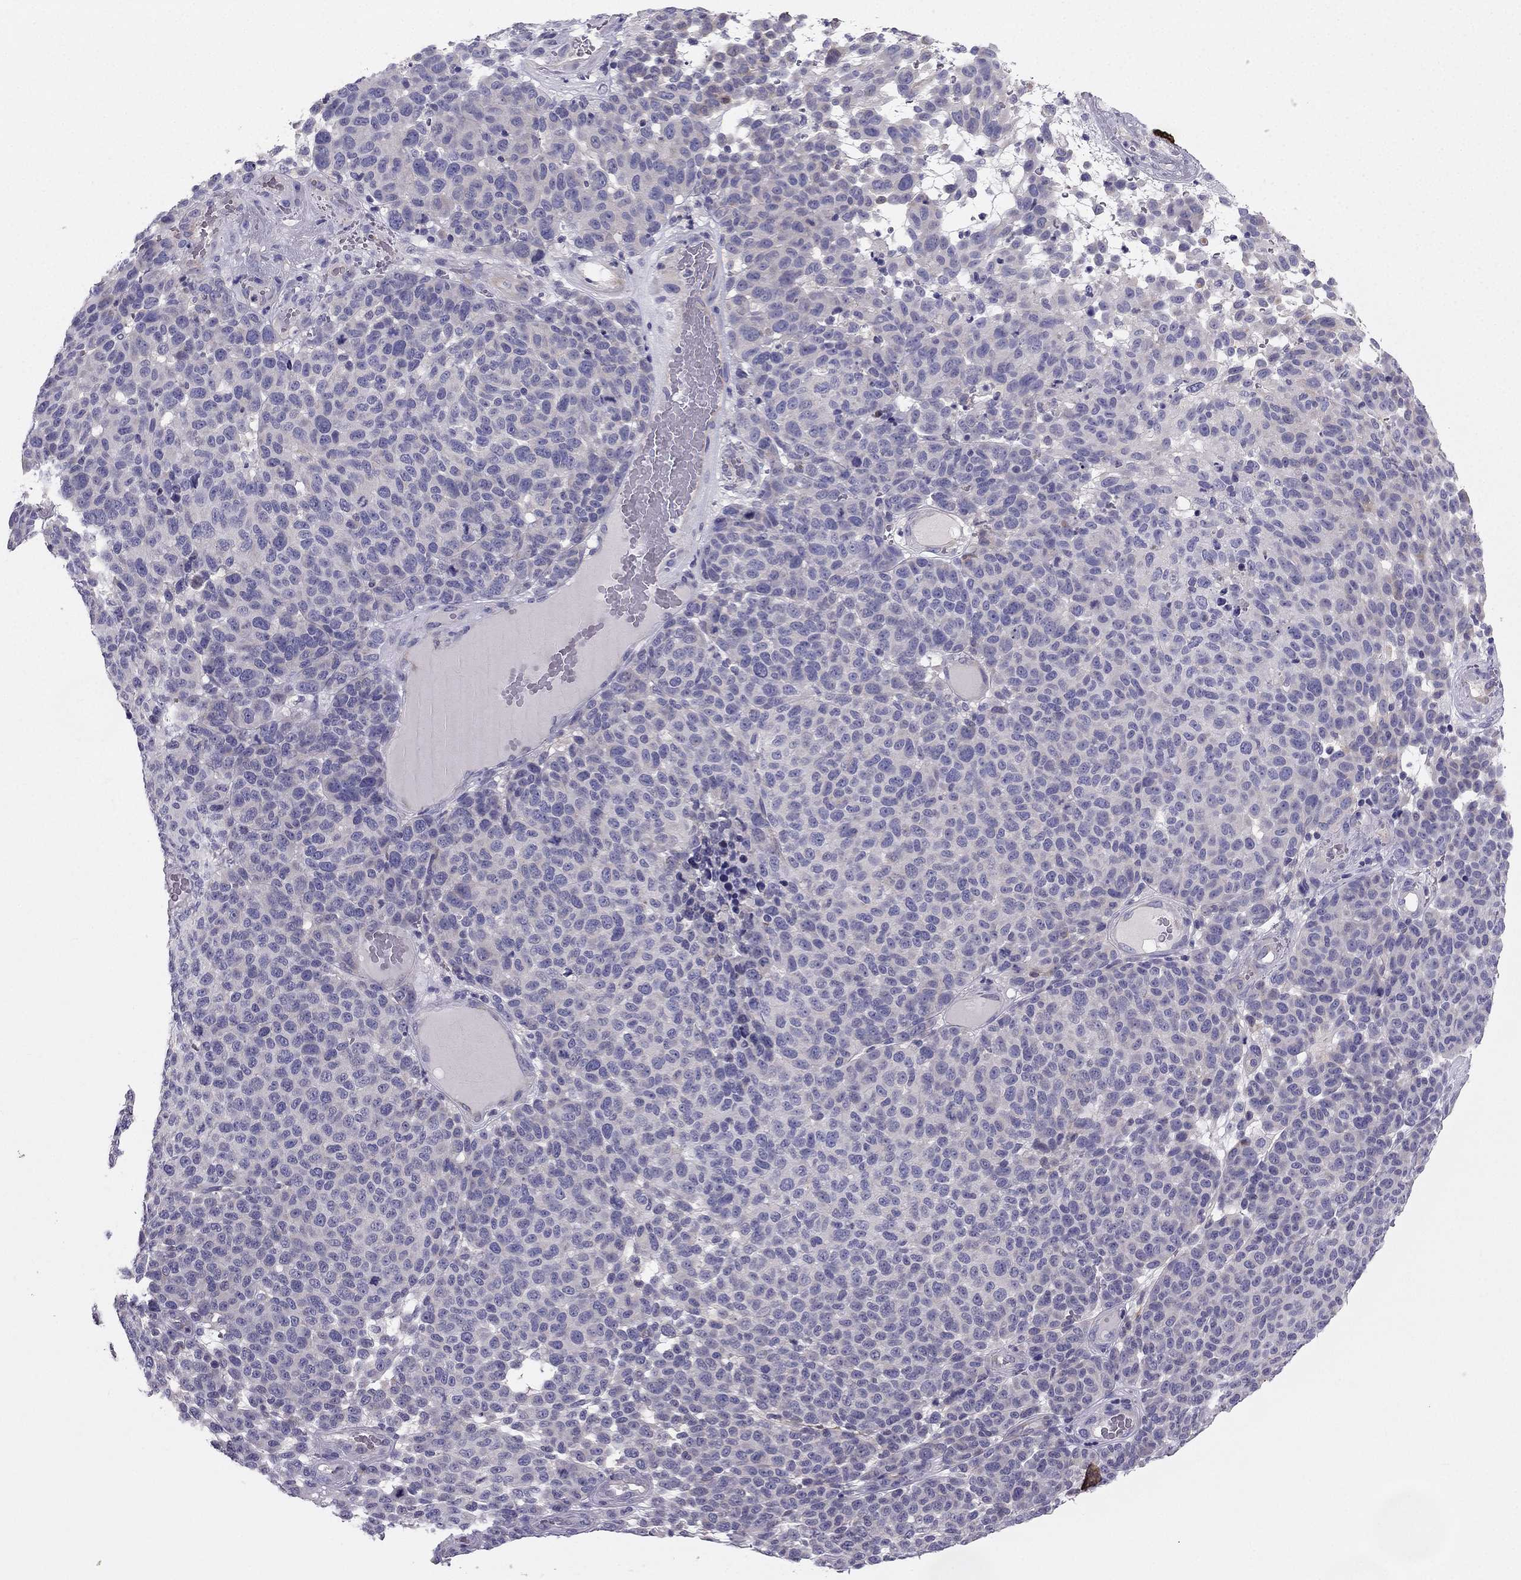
{"staining": {"intensity": "negative", "quantity": "none", "location": "none"}, "tissue": "melanoma", "cell_type": "Tumor cells", "image_type": "cancer", "snomed": [{"axis": "morphology", "description": "Malignant melanoma, NOS"}, {"axis": "topography", "description": "Skin"}], "caption": "Immunohistochemistry photomicrograph of melanoma stained for a protein (brown), which exhibits no expression in tumor cells.", "gene": "SYT5", "patient": {"sex": "male", "age": 59}}